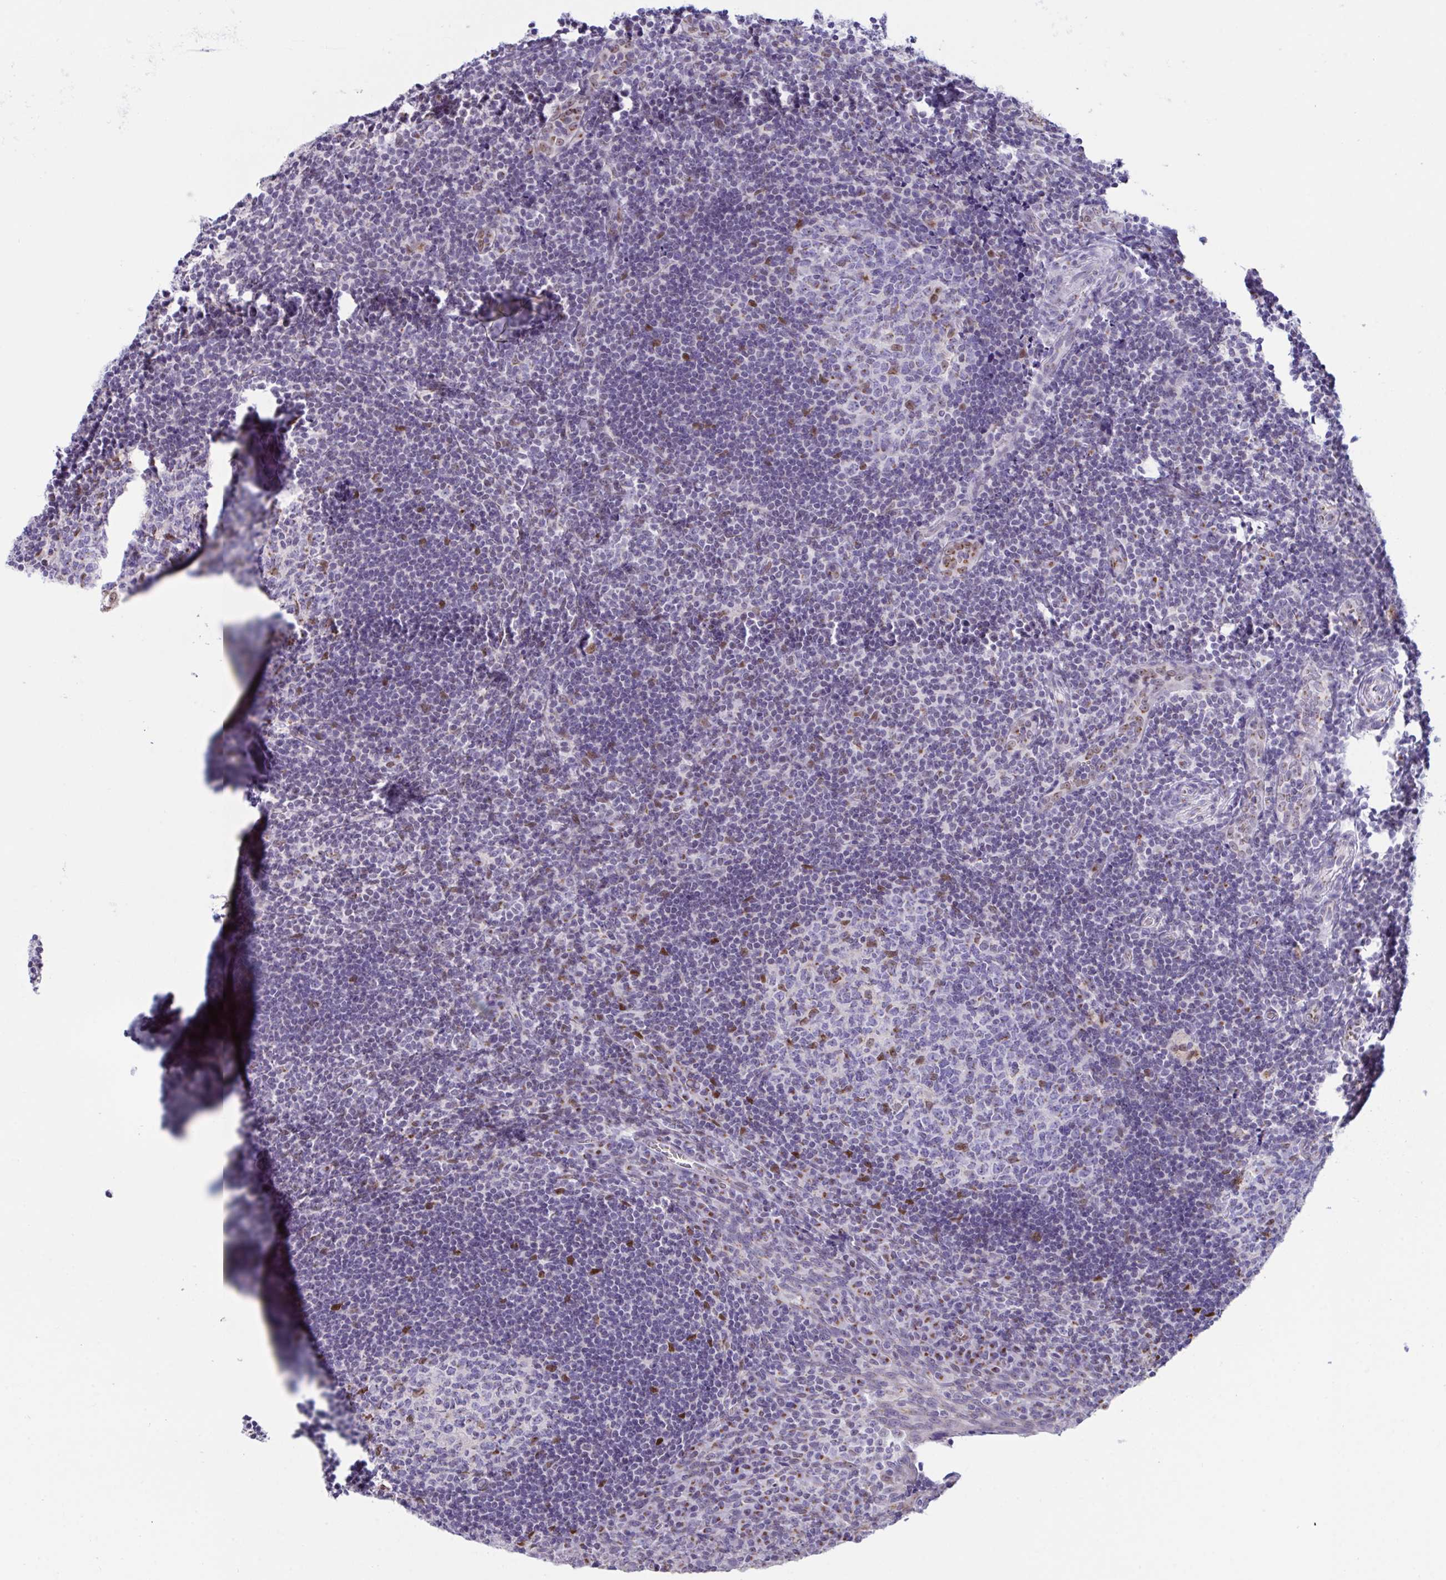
{"staining": {"intensity": "moderate", "quantity": "<25%", "location": "cytoplasmic/membranous,nuclear"}, "tissue": "tonsil", "cell_type": "Germinal center cells", "image_type": "normal", "snomed": [{"axis": "morphology", "description": "Normal tissue, NOS"}, {"axis": "topography", "description": "Tonsil"}], "caption": "IHC (DAB (3,3'-diaminobenzidine)) staining of normal tonsil displays moderate cytoplasmic/membranous,nuclear protein expression in approximately <25% of germinal center cells.", "gene": "SCLY", "patient": {"sex": "male", "age": 17}}